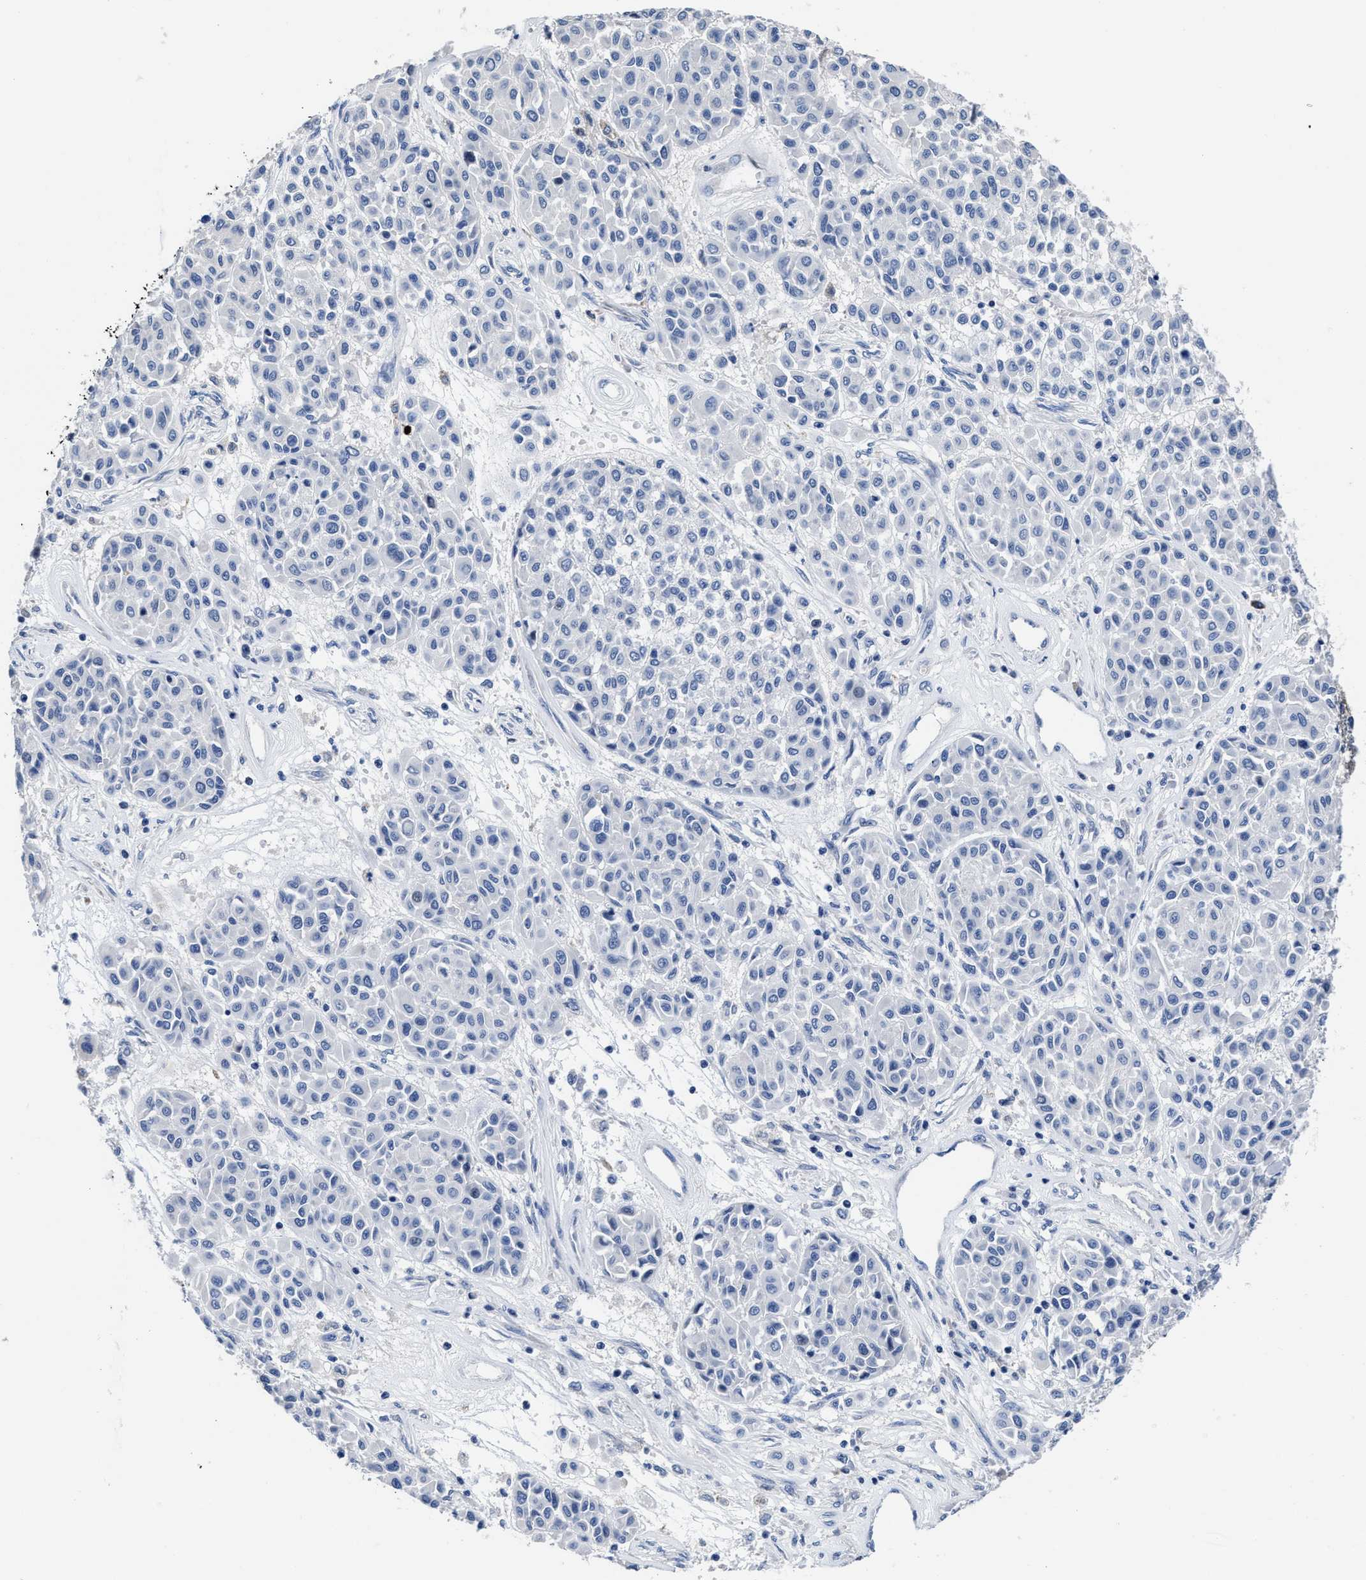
{"staining": {"intensity": "negative", "quantity": "none", "location": "none"}, "tissue": "melanoma", "cell_type": "Tumor cells", "image_type": "cancer", "snomed": [{"axis": "morphology", "description": "Malignant melanoma, Metastatic site"}, {"axis": "topography", "description": "Soft tissue"}], "caption": "Immunohistochemistry (IHC) of malignant melanoma (metastatic site) demonstrates no expression in tumor cells.", "gene": "HOOK1", "patient": {"sex": "male", "age": 41}}